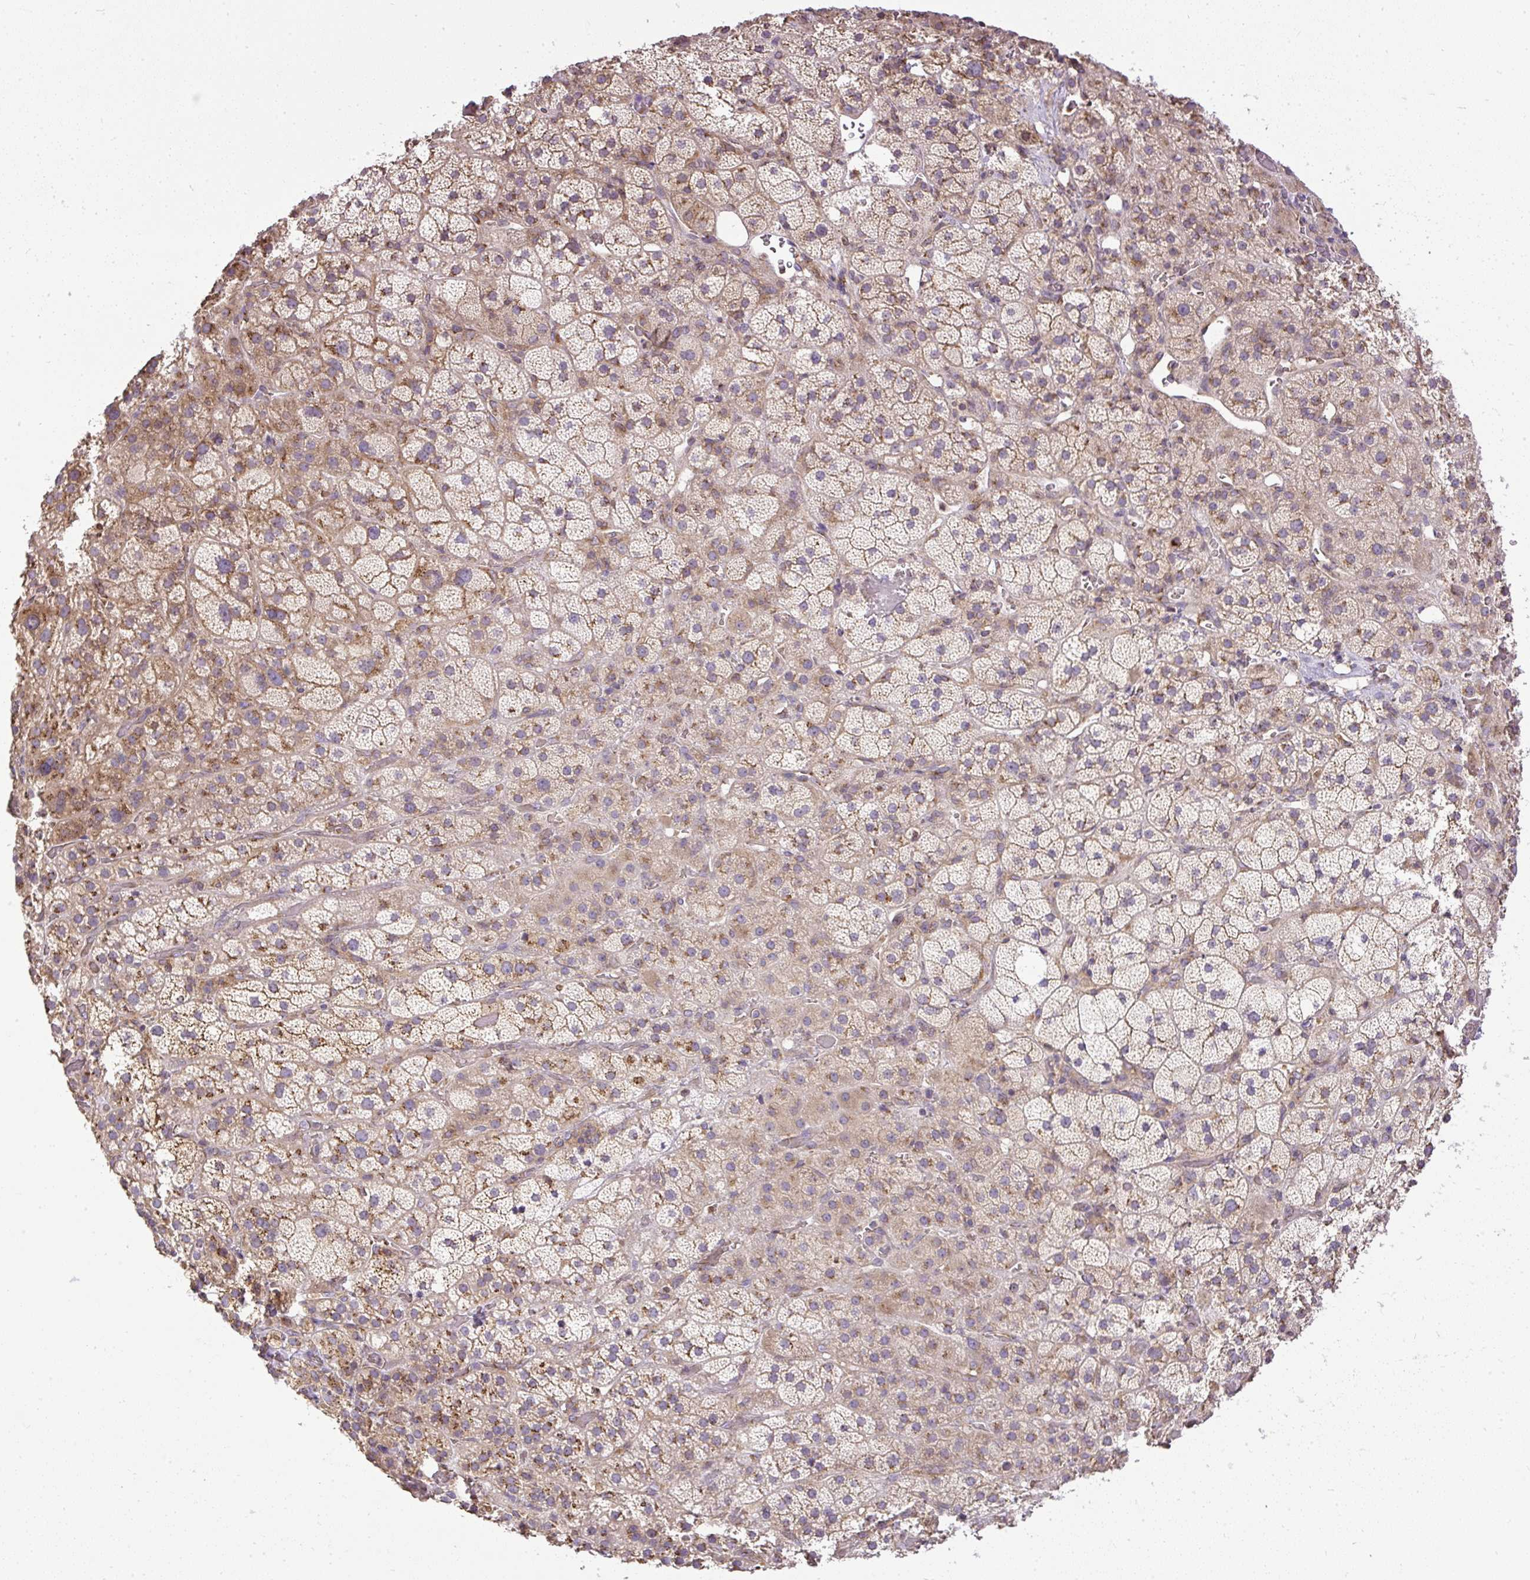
{"staining": {"intensity": "moderate", "quantity": "25%-75%", "location": "cytoplasmic/membranous"}, "tissue": "adrenal gland", "cell_type": "Glandular cells", "image_type": "normal", "snomed": [{"axis": "morphology", "description": "Normal tissue, NOS"}, {"axis": "topography", "description": "Adrenal gland"}], "caption": "Immunohistochemical staining of normal adrenal gland reveals medium levels of moderate cytoplasmic/membranous positivity in about 25%-75% of glandular cells.", "gene": "SMC4", "patient": {"sex": "male", "age": 57}}